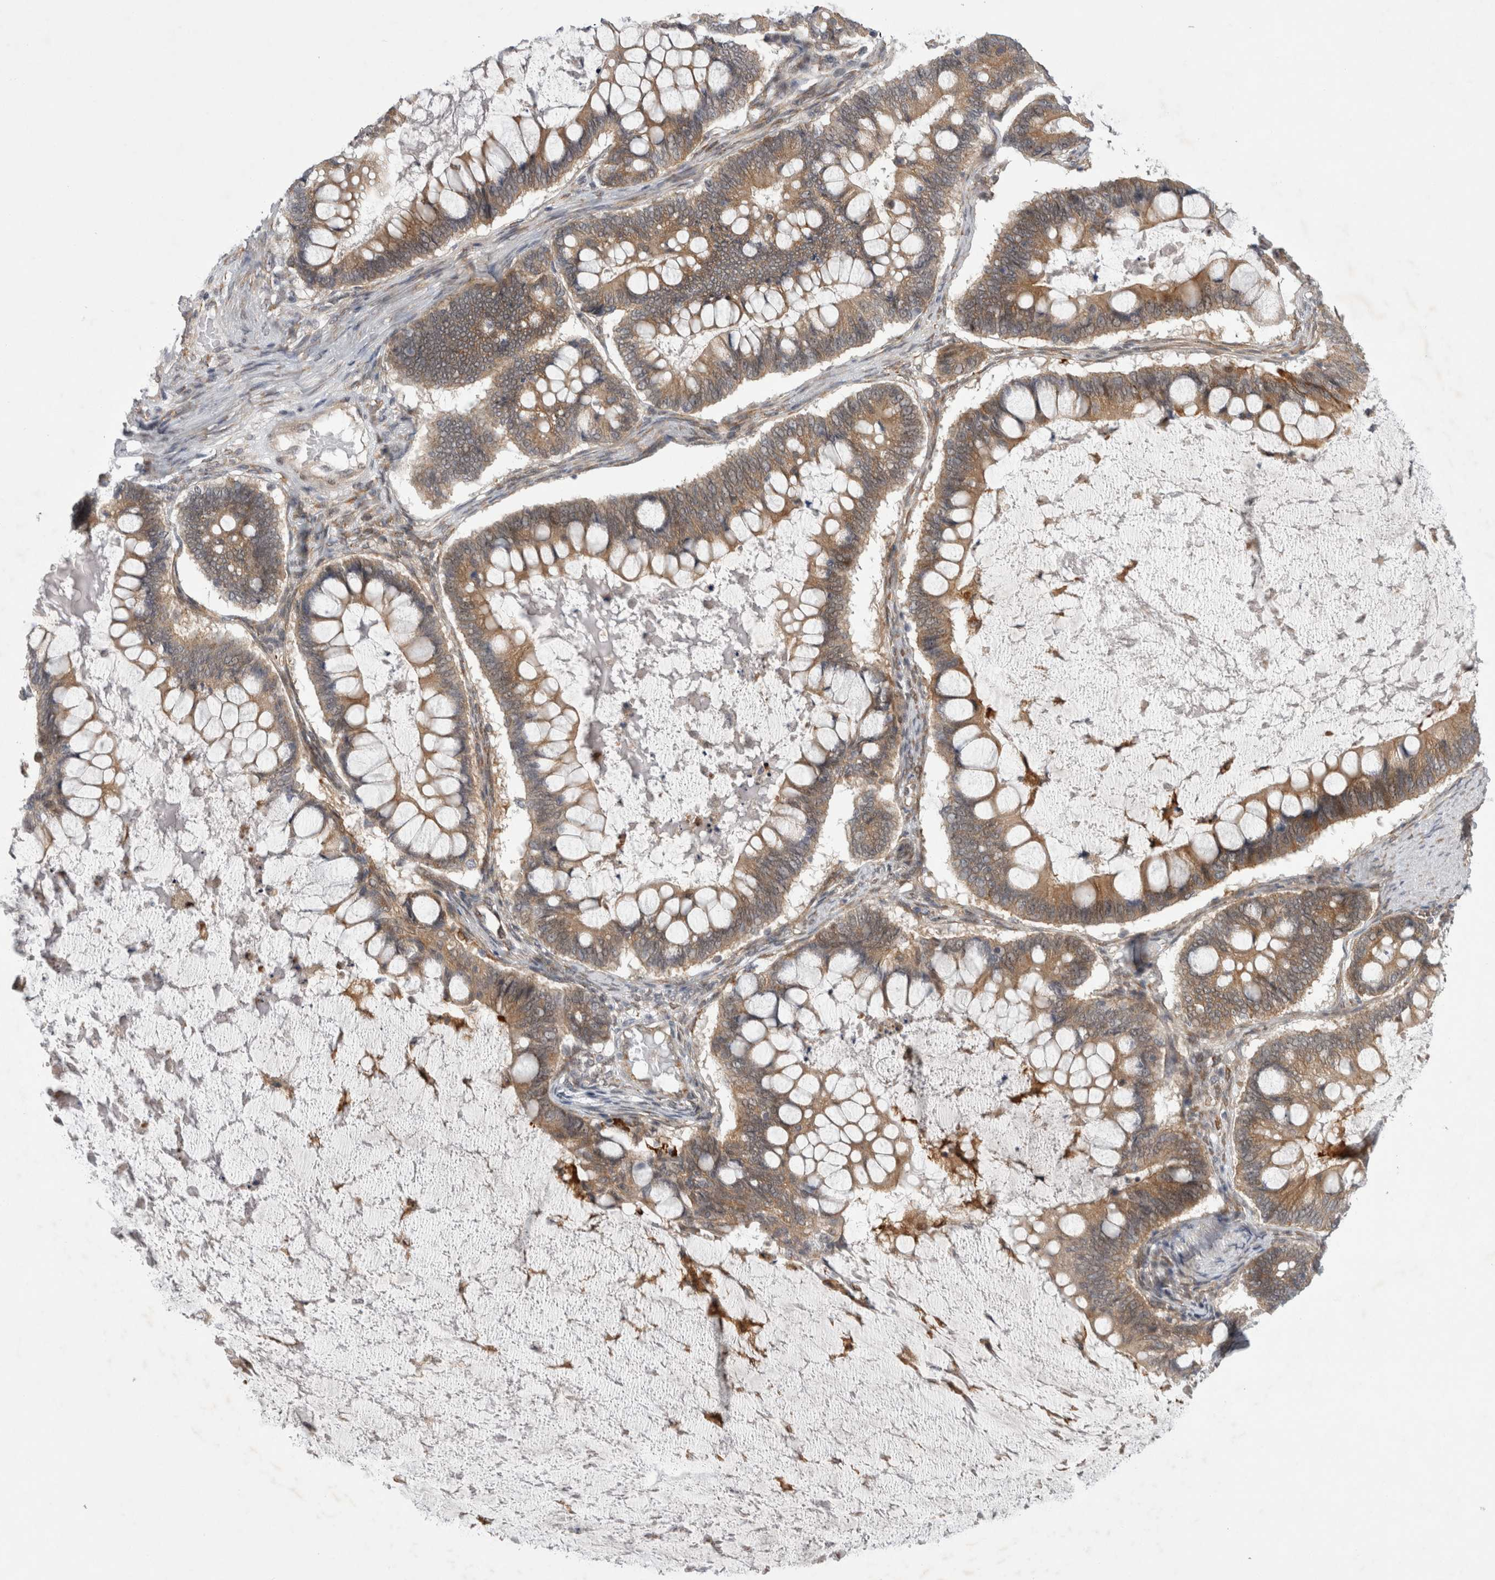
{"staining": {"intensity": "moderate", "quantity": ">75%", "location": "cytoplasmic/membranous"}, "tissue": "ovarian cancer", "cell_type": "Tumor cells", "image_type": "cancer", "snomed": [{"axis": "morphology", "description": "Cystadenocarcinoma, mucinous, NOS"}, {"axis": "topography", "description": "Ovary"}], "caption": "A photomicrograph of mucinous cystadenocarcinoma (ovarian) stained for a protein displays moderate cytoplasmic/membranous brown staining in tumor cells. Immunohistochemistry (ihc) stains the protein of interest in brown and the nuclei are stained blue.", "gene": "PARP11", "patient": {"sex": "female", "age": 61}}